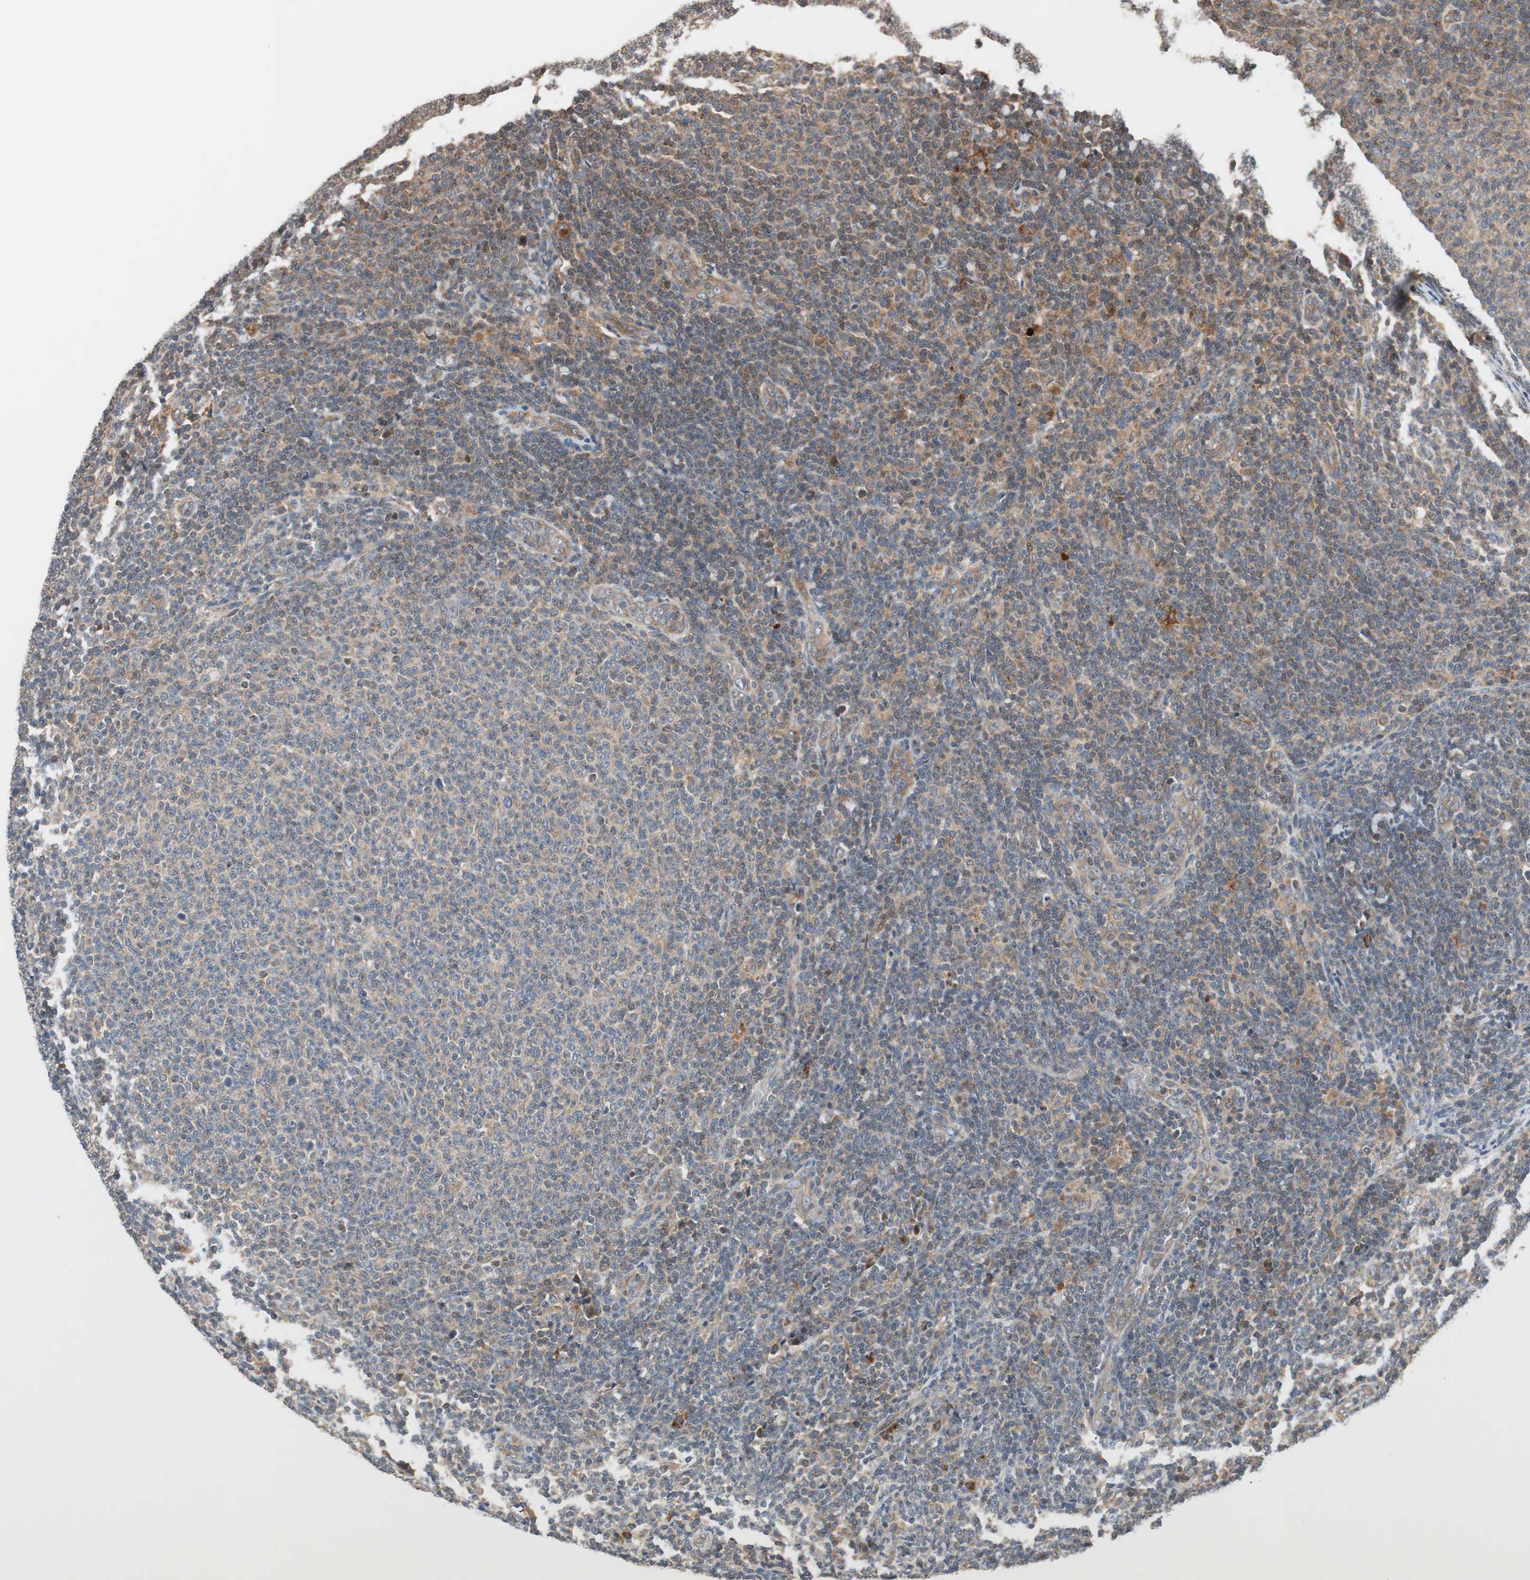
{"staining": {"intensity": "moderate", "quantity": "25%-75%", "location": "cytoplasmic/membranous,nuclear"}, "tissue": "lymphoma", "cell_type": "Tumor cells", "image_type": "cancer", "snomed": [{"axis": "morphology", "description": "Malignant lymphoma, non-Hodgkin's type, Low grade"}, {"axis": "topography", "description": "Lymph node"}], "caption": "Lymphoma stained with DAB (3,3'-diaminobenzidine) immunohistochemistry reveals medium levels of moderate cytoplasmic/membranous and nuclear positivity in approximately 25%-75% of tumor cells.", "gene": "NF2", "patient": {"sex": "male", "age": 66}}